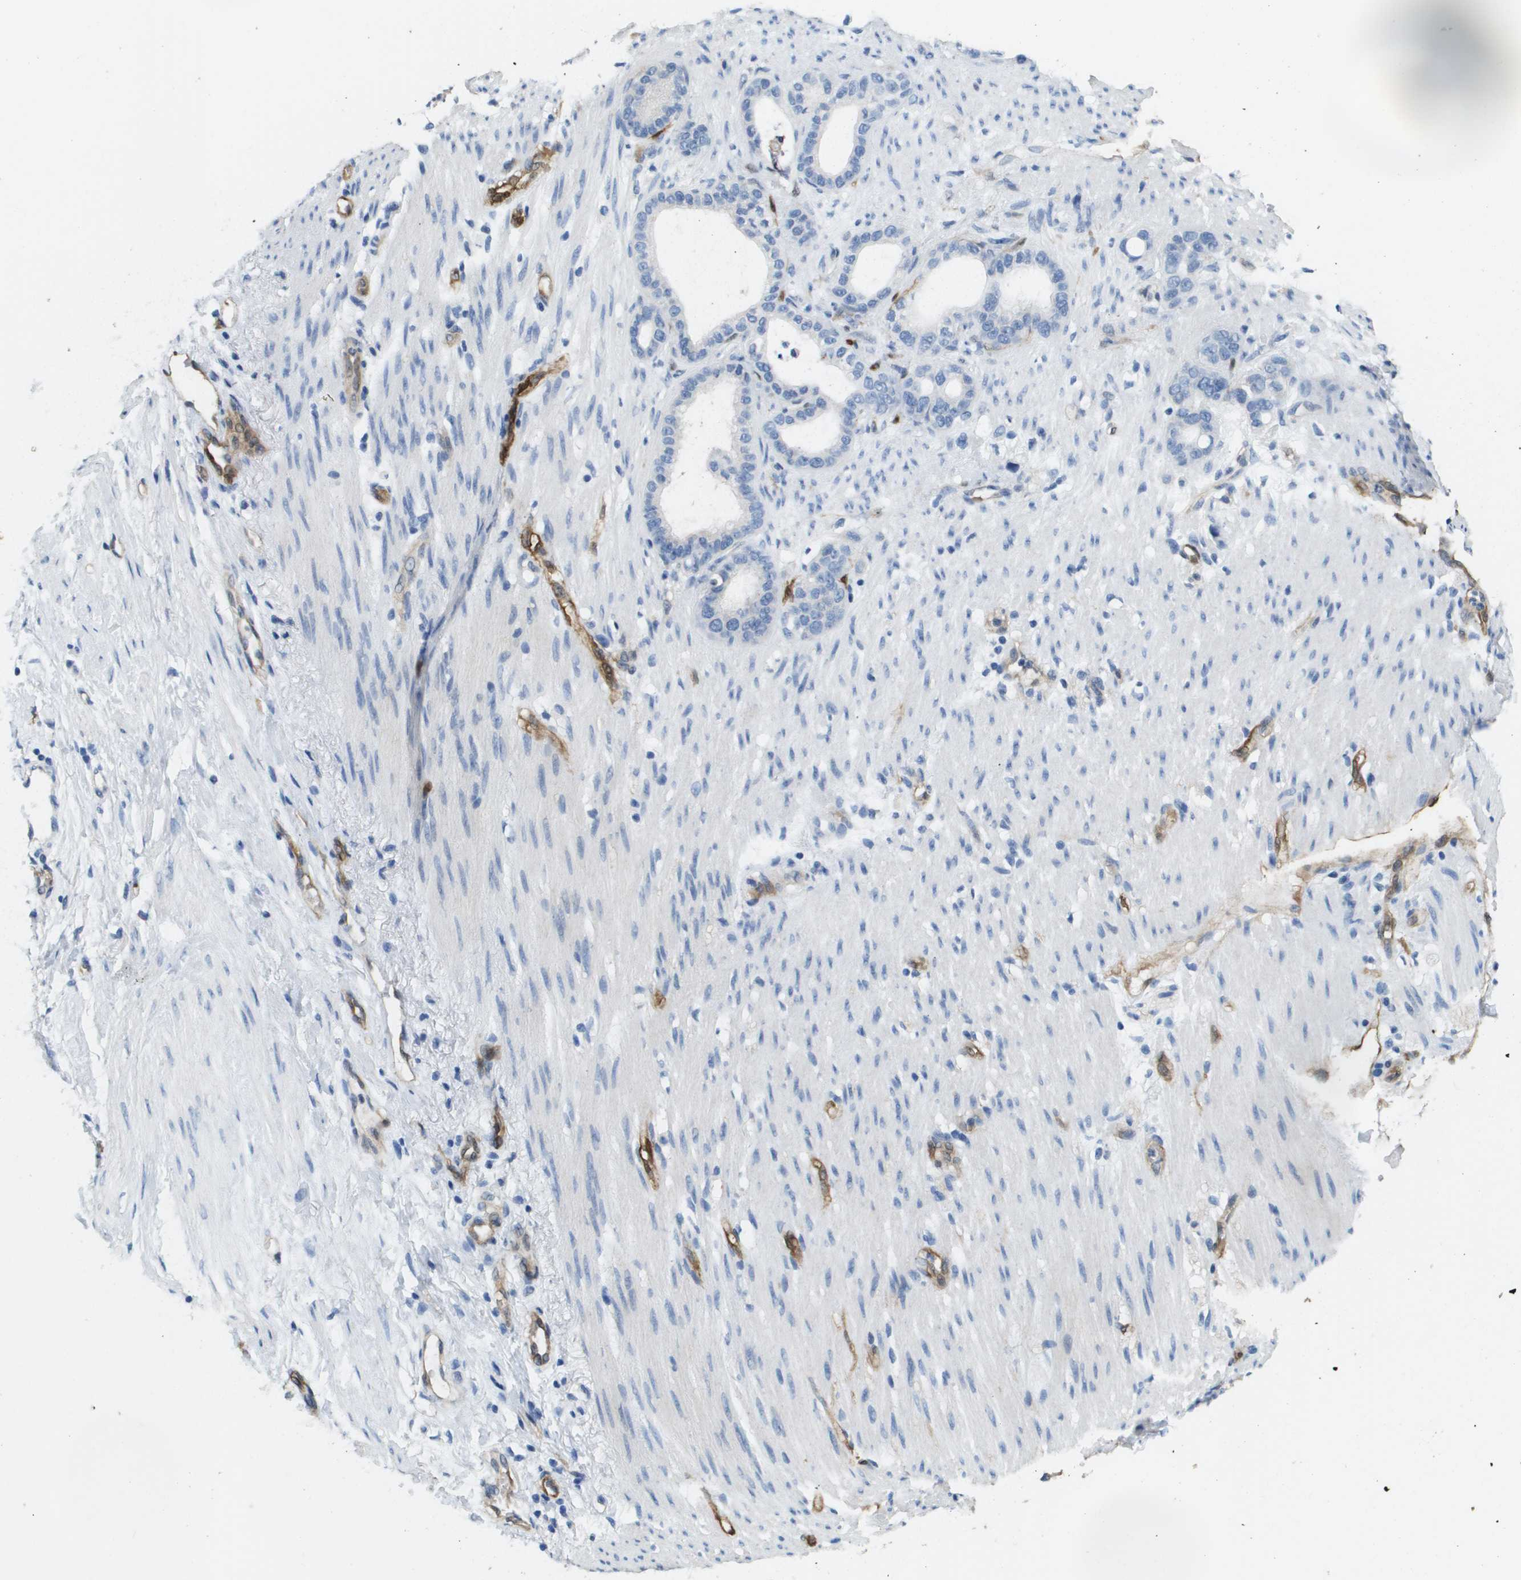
{"staining": {"intensity": "negative", "quantity": "none", "location": "none"}, "tissue": "stomach cancer", "cell_type": "Tumor cells", "image_type": "cancer", "snomed": [{"axis": "morphology", "description": "Adenocarcinoma, NOS"}, {"axis": "topography", "description": "Stomach"}], "caption": "There is no significant staining in tumor cells of adenocarcinoma (stomach). (DAB (3,3'-diaminobenzidine) immunohistochemistry with hematoxylin counter stain).", "gene": "FABP5", "patient": {"sex": "female", "age": 75}}